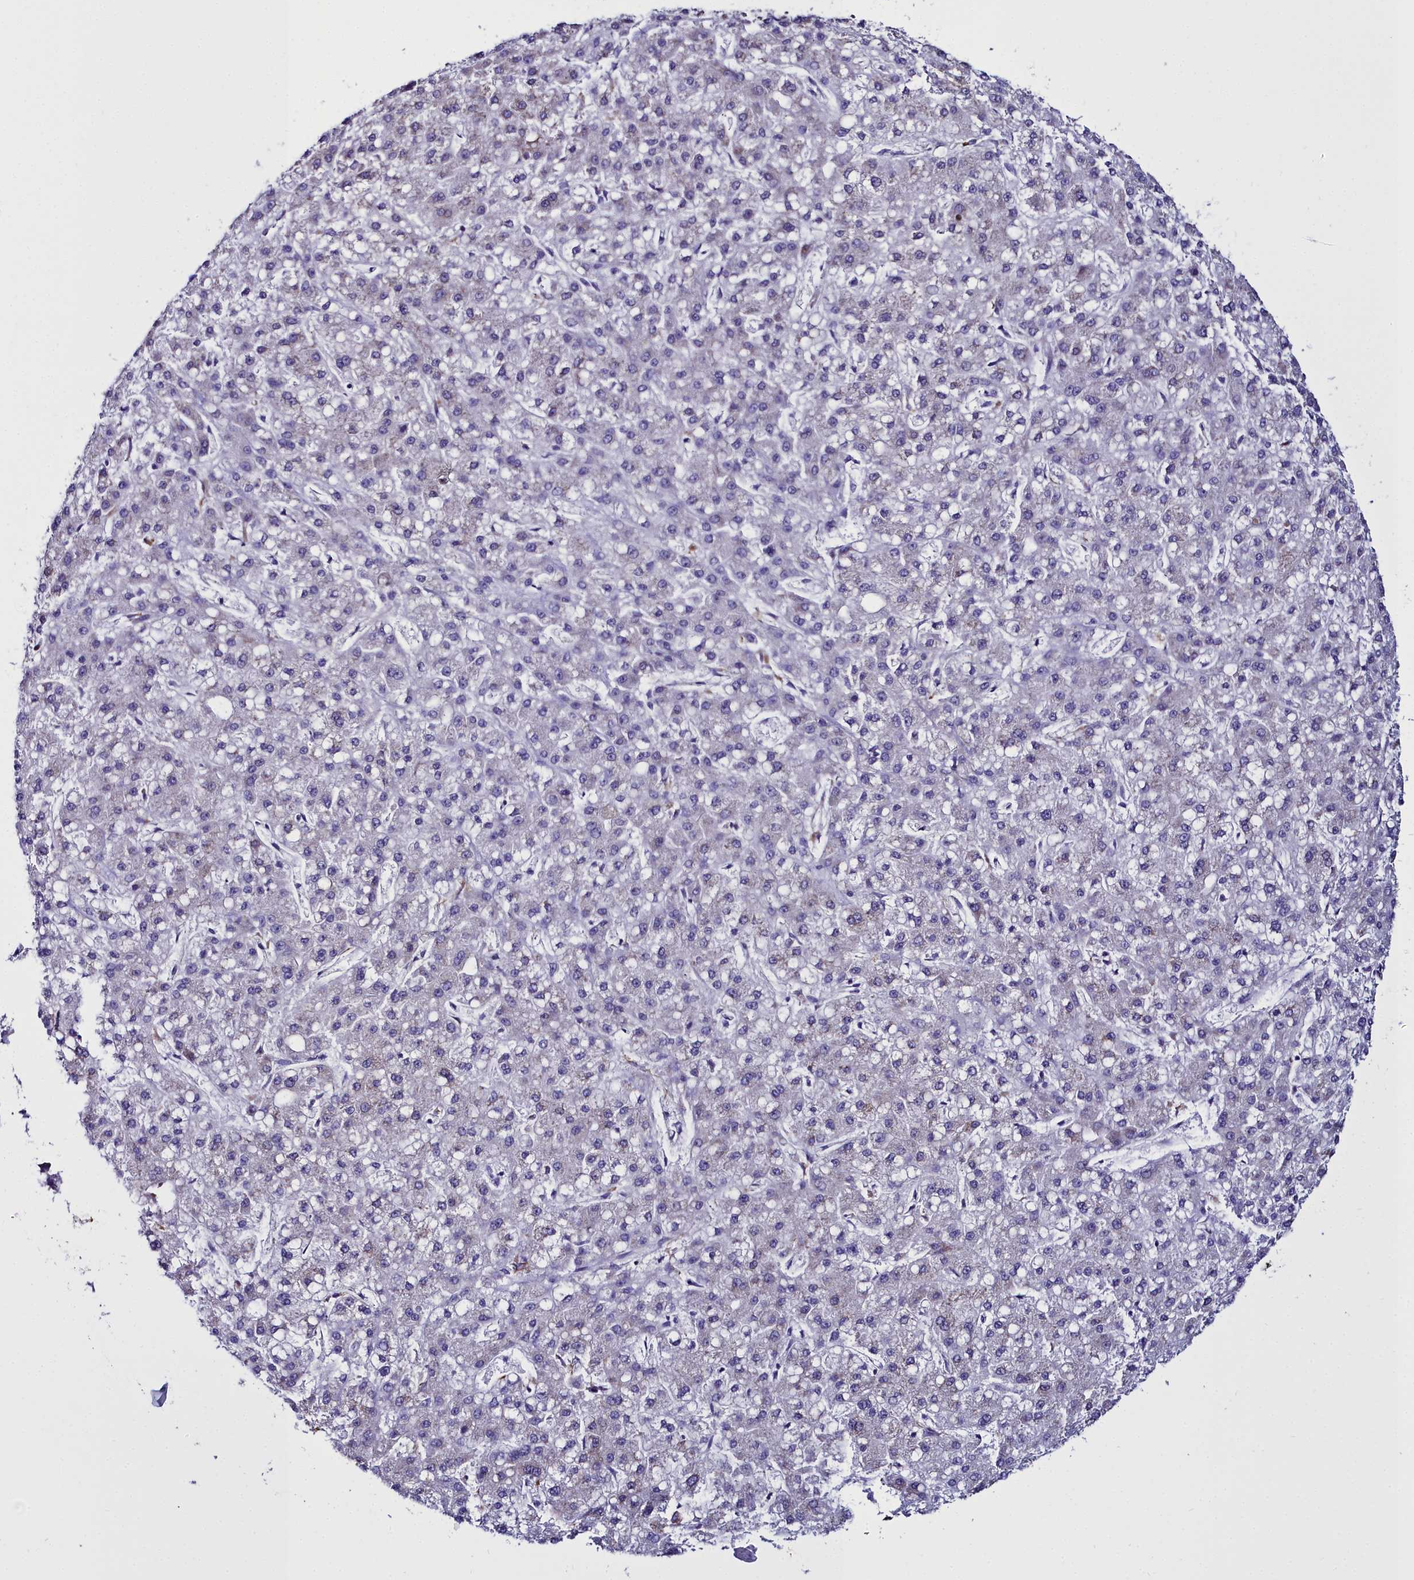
{"staining": {"intensity": "negative", "quantity": "none", "location": "none"}, "tissue": "liver cancer", "cell_type": "Tumor cells", "image_type": "cancer", "snomed": [{"axis": "morphology", "description": "Carcinoma, Hepatocellular, NOS"}, {"axis": "topography", "description": "Liver"}], "caption": "An IHC image of liver cancer (hepatocellular carcinoma) is shown. There is no staining in tumor cells of liver cancer (hepatocellular carcinoma).", "gene": "TXNDC5", "patient": {"sex": "male", "age": 67}}